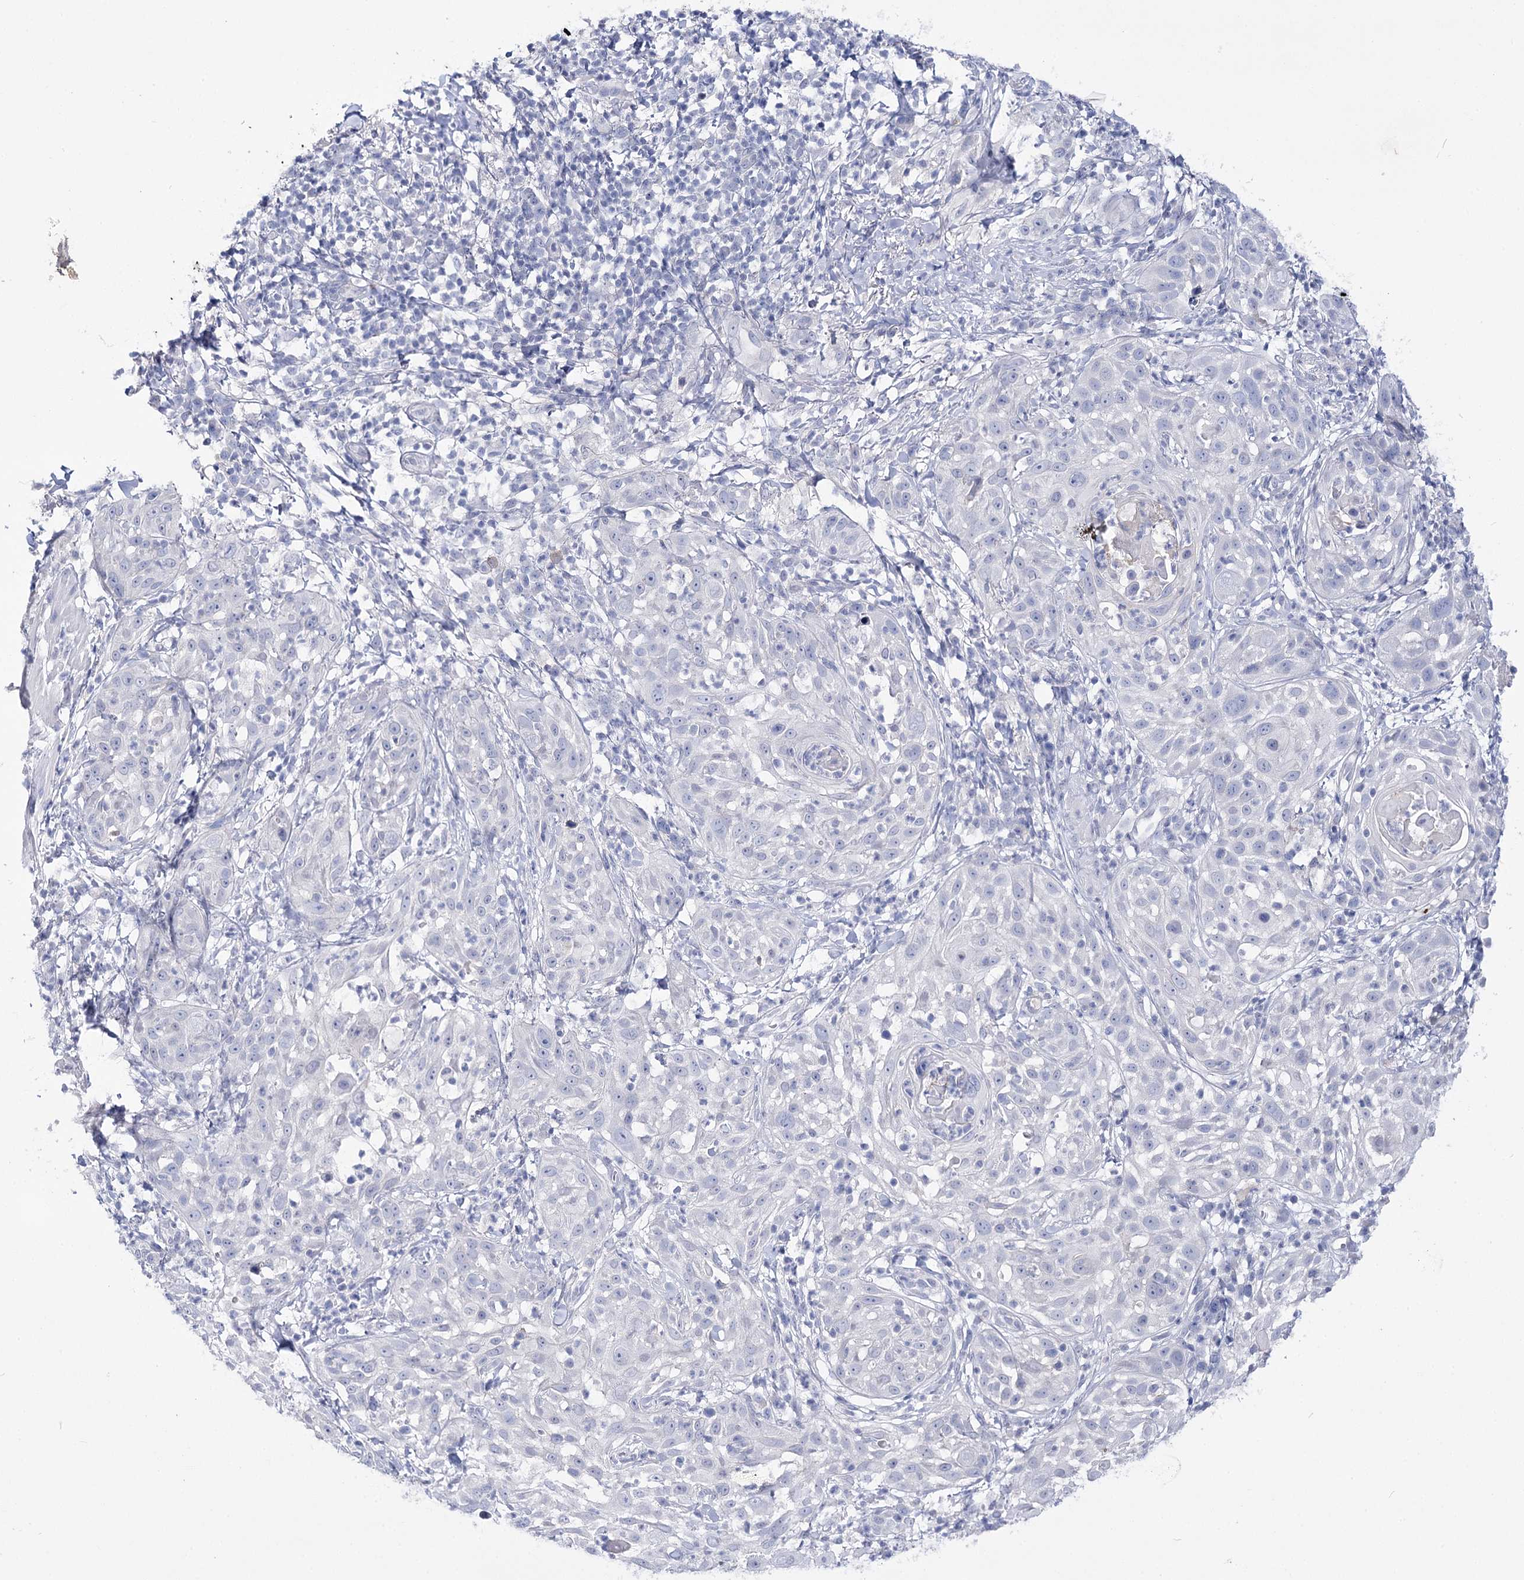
{"staining": {"intensity": "negative", "quantity": "none", "location": "none"}, "tissue": "skin cancer", "cell_type": "Tumor cells", "image_type": "cancer", "snomed": [{"axis": "morphology", "description": "Squamous cell carcinoma, NOS"}, {"axis": "topography", "description": "Skin"}], "caption": "Skin cancer (squamous cell carcinoma) was stained to show a protein in brown. There is no significant positivity in tumor cells. The staining is performed using DAB (3,3'-diaminobenzidine) brown chromogen with nuclei counter-stained in using hematoxylin.", "gene": "ATP10B", "patient": {"sex": "female", "age": 44}}